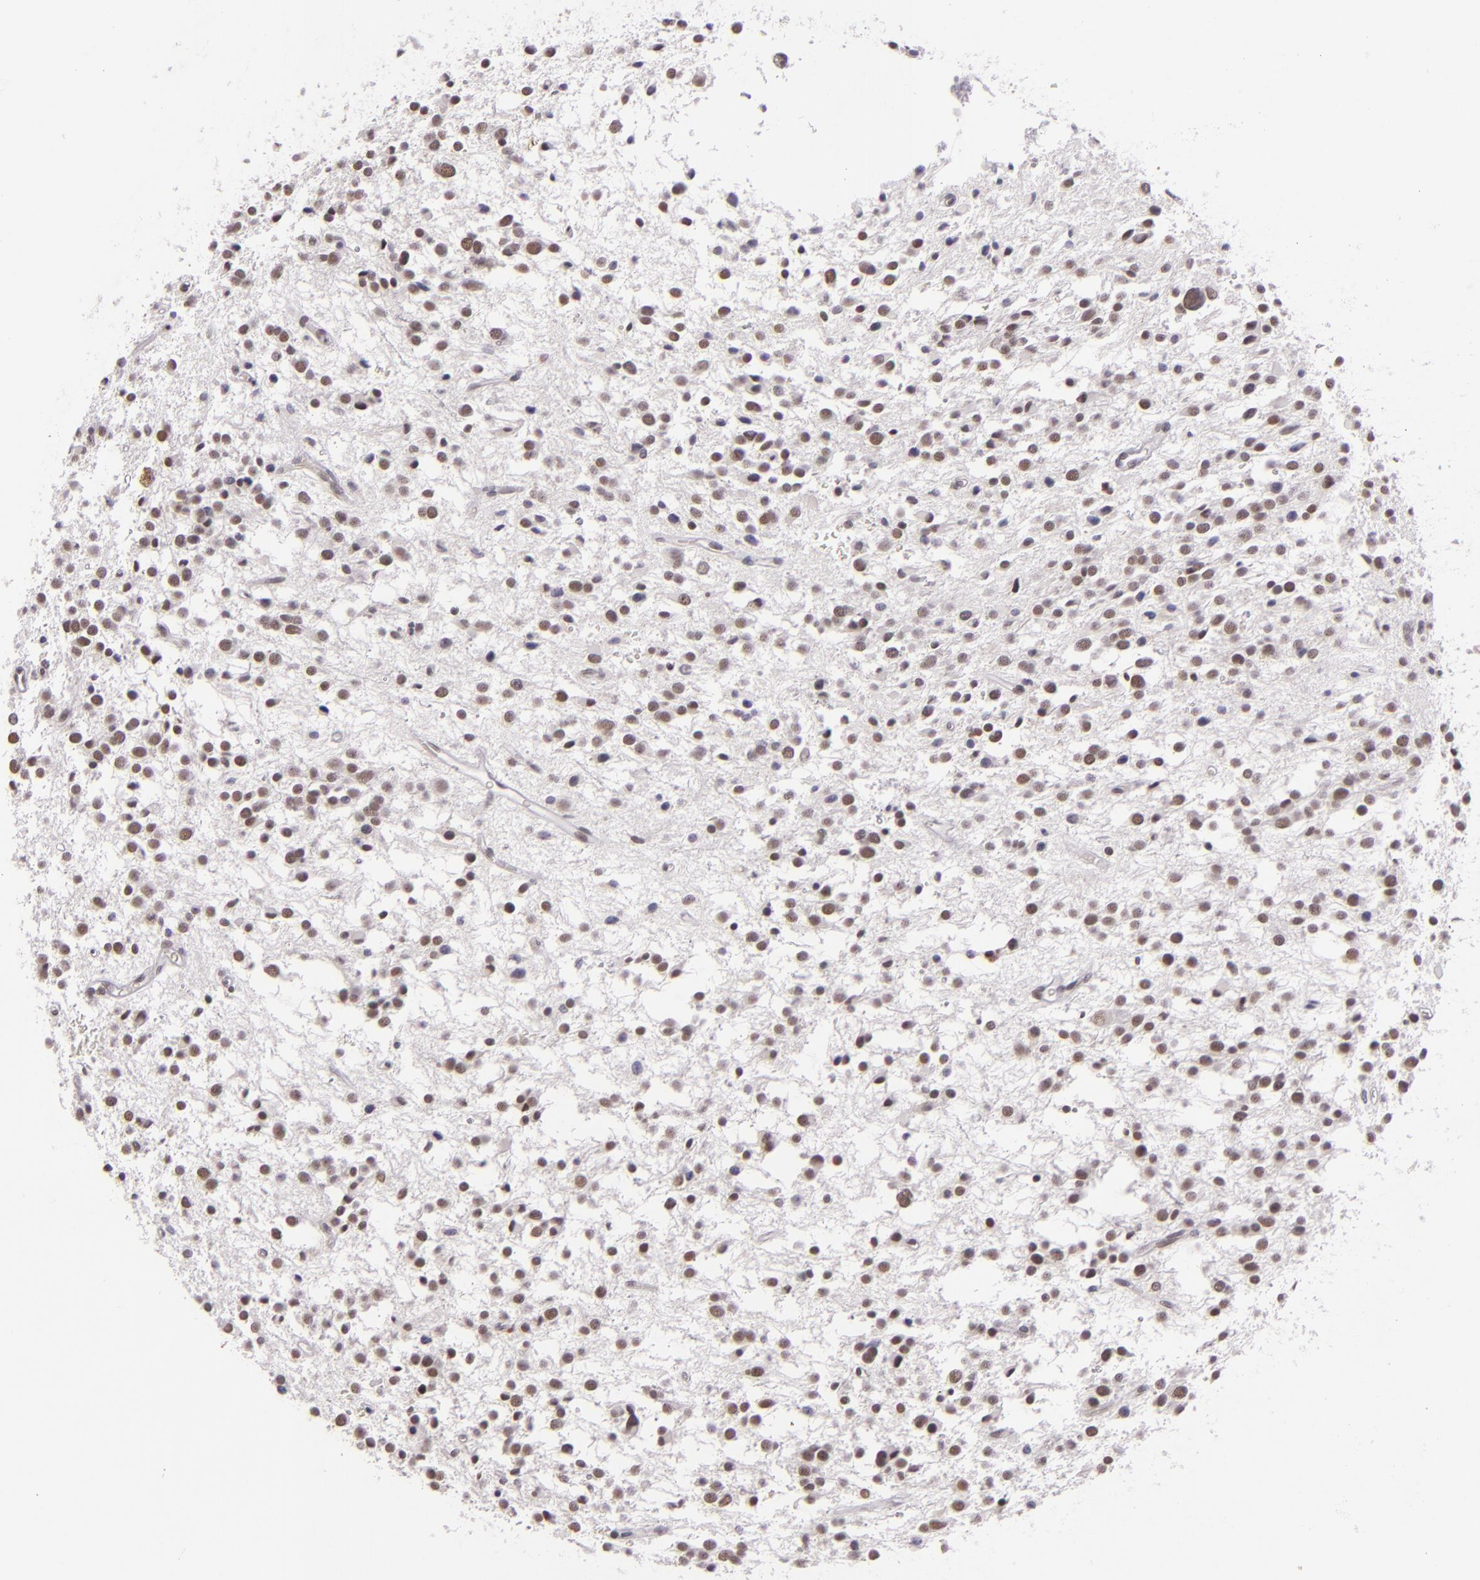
{"staining": {"intensity": "weak", "quantity": ">75%", "location": "nuclear"}, "tissue": "glioma", "cell_type": "Tumor cells", "image_type": "cancer", "snomed": [{"axis": "morphology", "description": "Glioma, malignant, Low grade"}, {"axis": "topography", "description": "Brain"}], "caption": "Protein staining of glioma tissue reveals weak nuclear staining in approximately >75% of tumor cells.", "gene": "BRD8", "patient": {"sex": "female", "age": 36}}